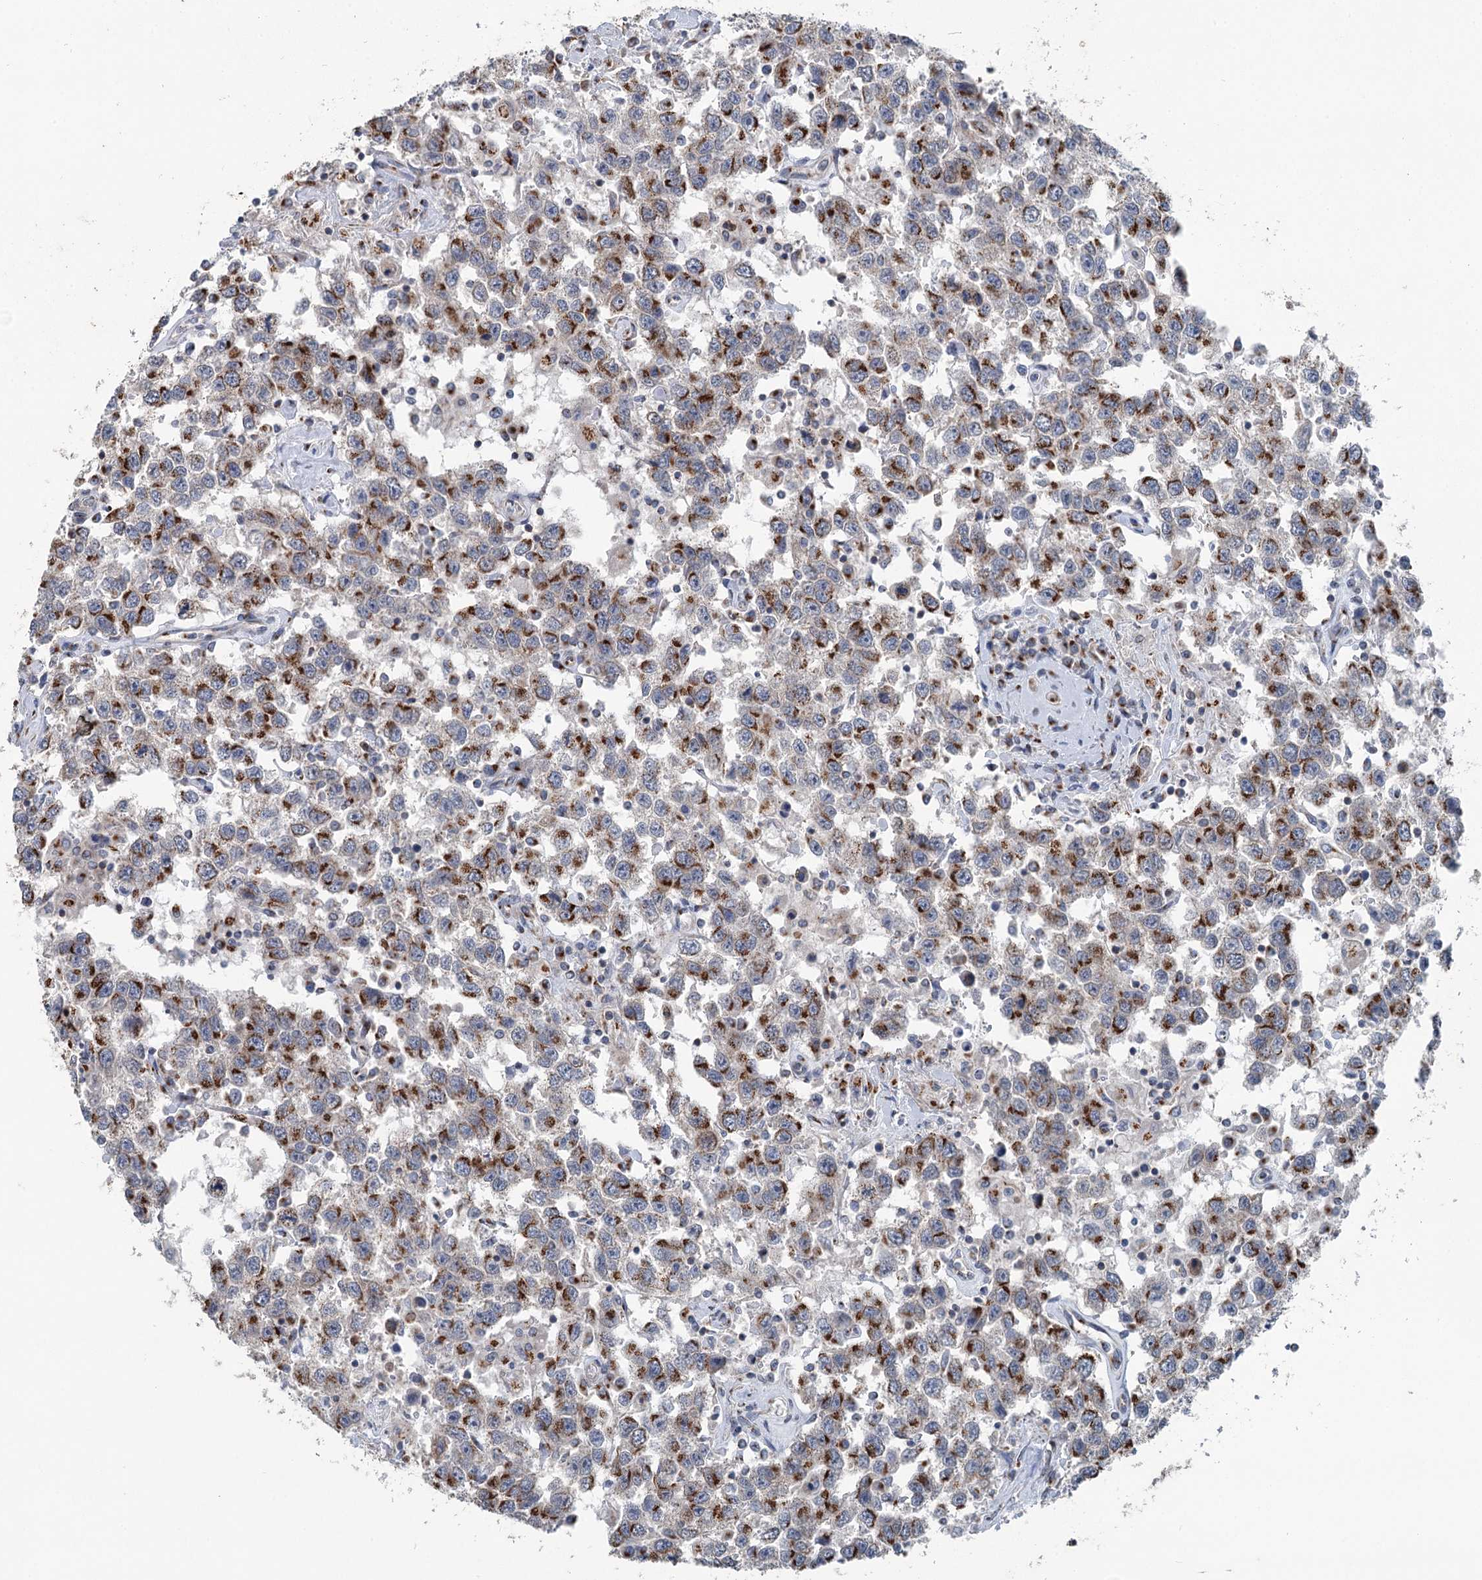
{"staining": {"intensity": "strong", "quantity": "25%-75%", "location": "cytoplasmic/membranous"}, "tissue": "testis cancer", "cell_type": "Tumor cells", "image_type": "cancer", "snomed": [{"axis": "morphology", "description": "Seminoma, NOS"}, {"axis": "topography", "description": "Testis"}], "caption": "Immunohistochemistry (DAB (3,3'-diaminobenzidine)) staining of human seminoma (testis) exhibits strong cytoplasmic/membranous protein staining in about 25%-75% of tumor cells.", "gene": "ITIH5", "patient": {"sex": "male", "age": 41}}